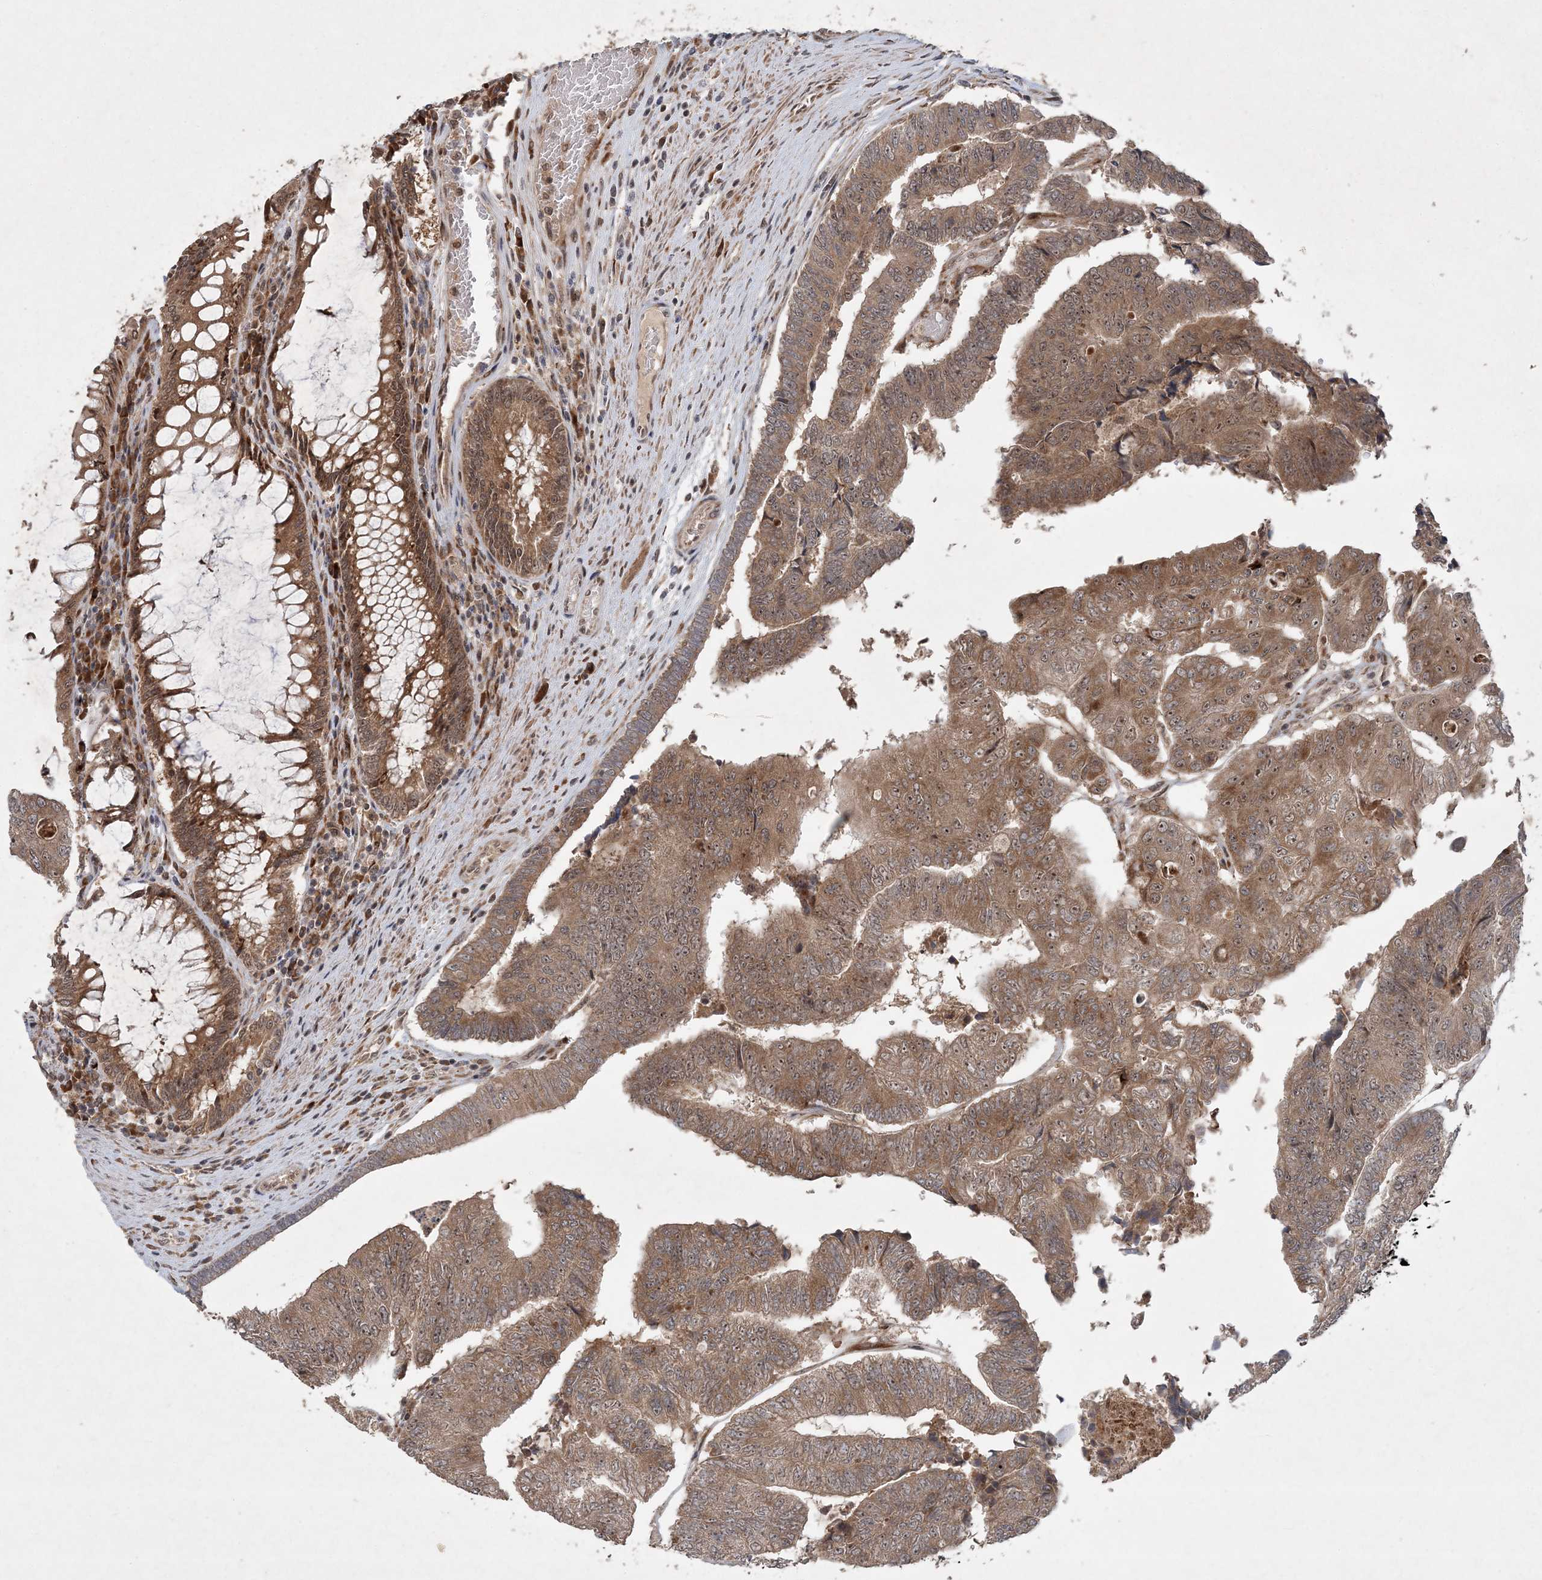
{"staining": {"intensity": "moderate", "quantity": ">75%", "location": "cytoplasmic/membranous,nuclear"}, "tissue": "colorectal cancer", "cell_type": "Tumor cells", "image_type": "cancer", "snomed": [{"axis": "morphology", "description": "Adenocarcinoma, NOS"}, {"axis": "topography", "description": "Colon"}], "caption": "Protein staining exhibits moderate cytoplasmic/membranous and nuclear expression in approximately >75% of tumor cells in colorectal adenocarcinoma.", "gene": "UBR3", "patient": {"sex": "female", "age": 67}}